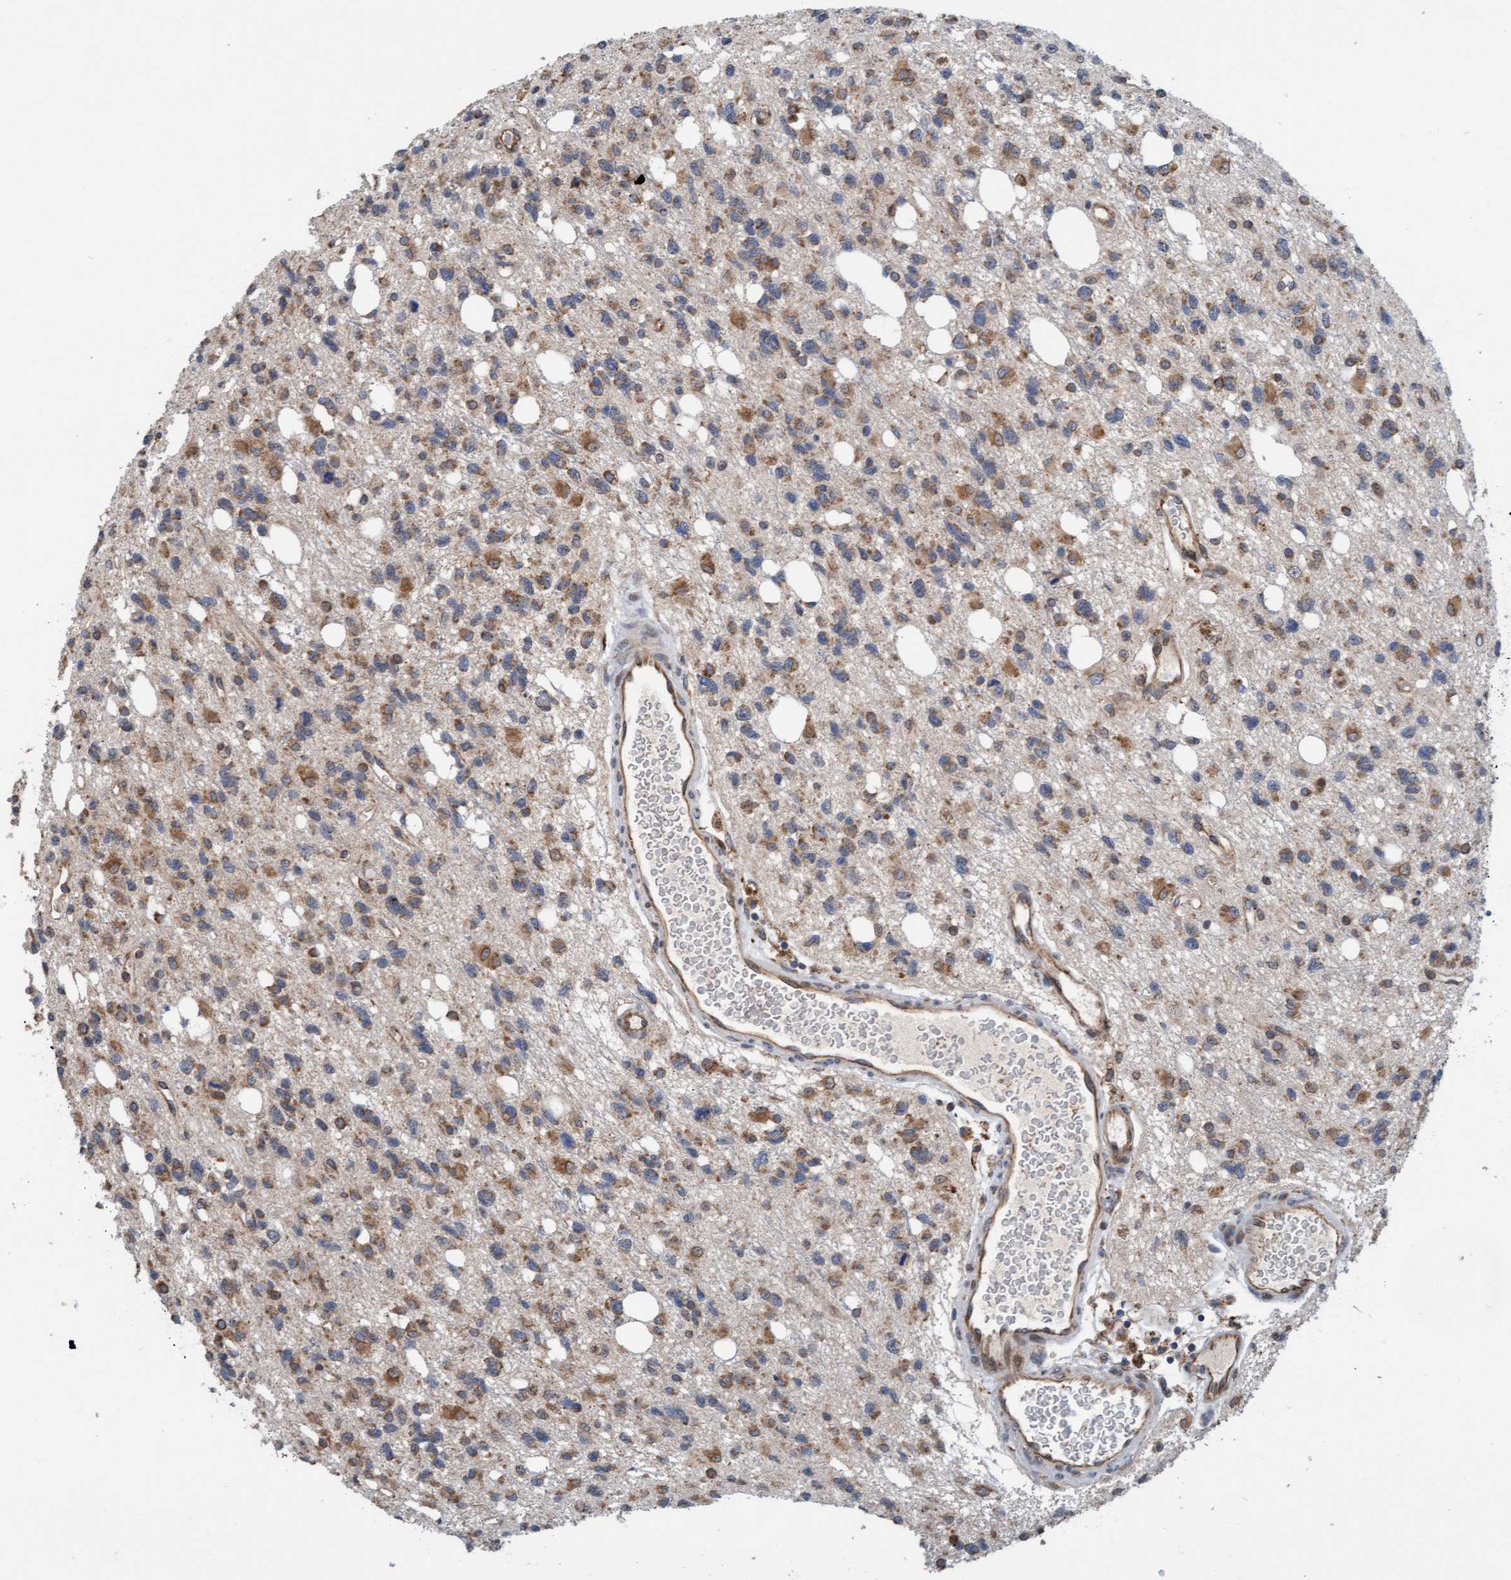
{"staining": {"intensity": "moderate", "quantity": ">75%", "location": "cytoplasmic/membranous"}, "tissue": "glioma", "cell_type": "Tumor cells", "image_type": "cancer", "snomed": [{"axis": "morphology", "description": "Glioma, malignant, High grade"}, {"axis": "topography", "description": "Brain"}], "caption": "Protein analysis of glioma tissue exhibits moderate cytoplasmic/membranous staining in approximately >75% of tumor cells.", "gene": "ZNF566", "patient": {"sex": "female", "age": 62}}